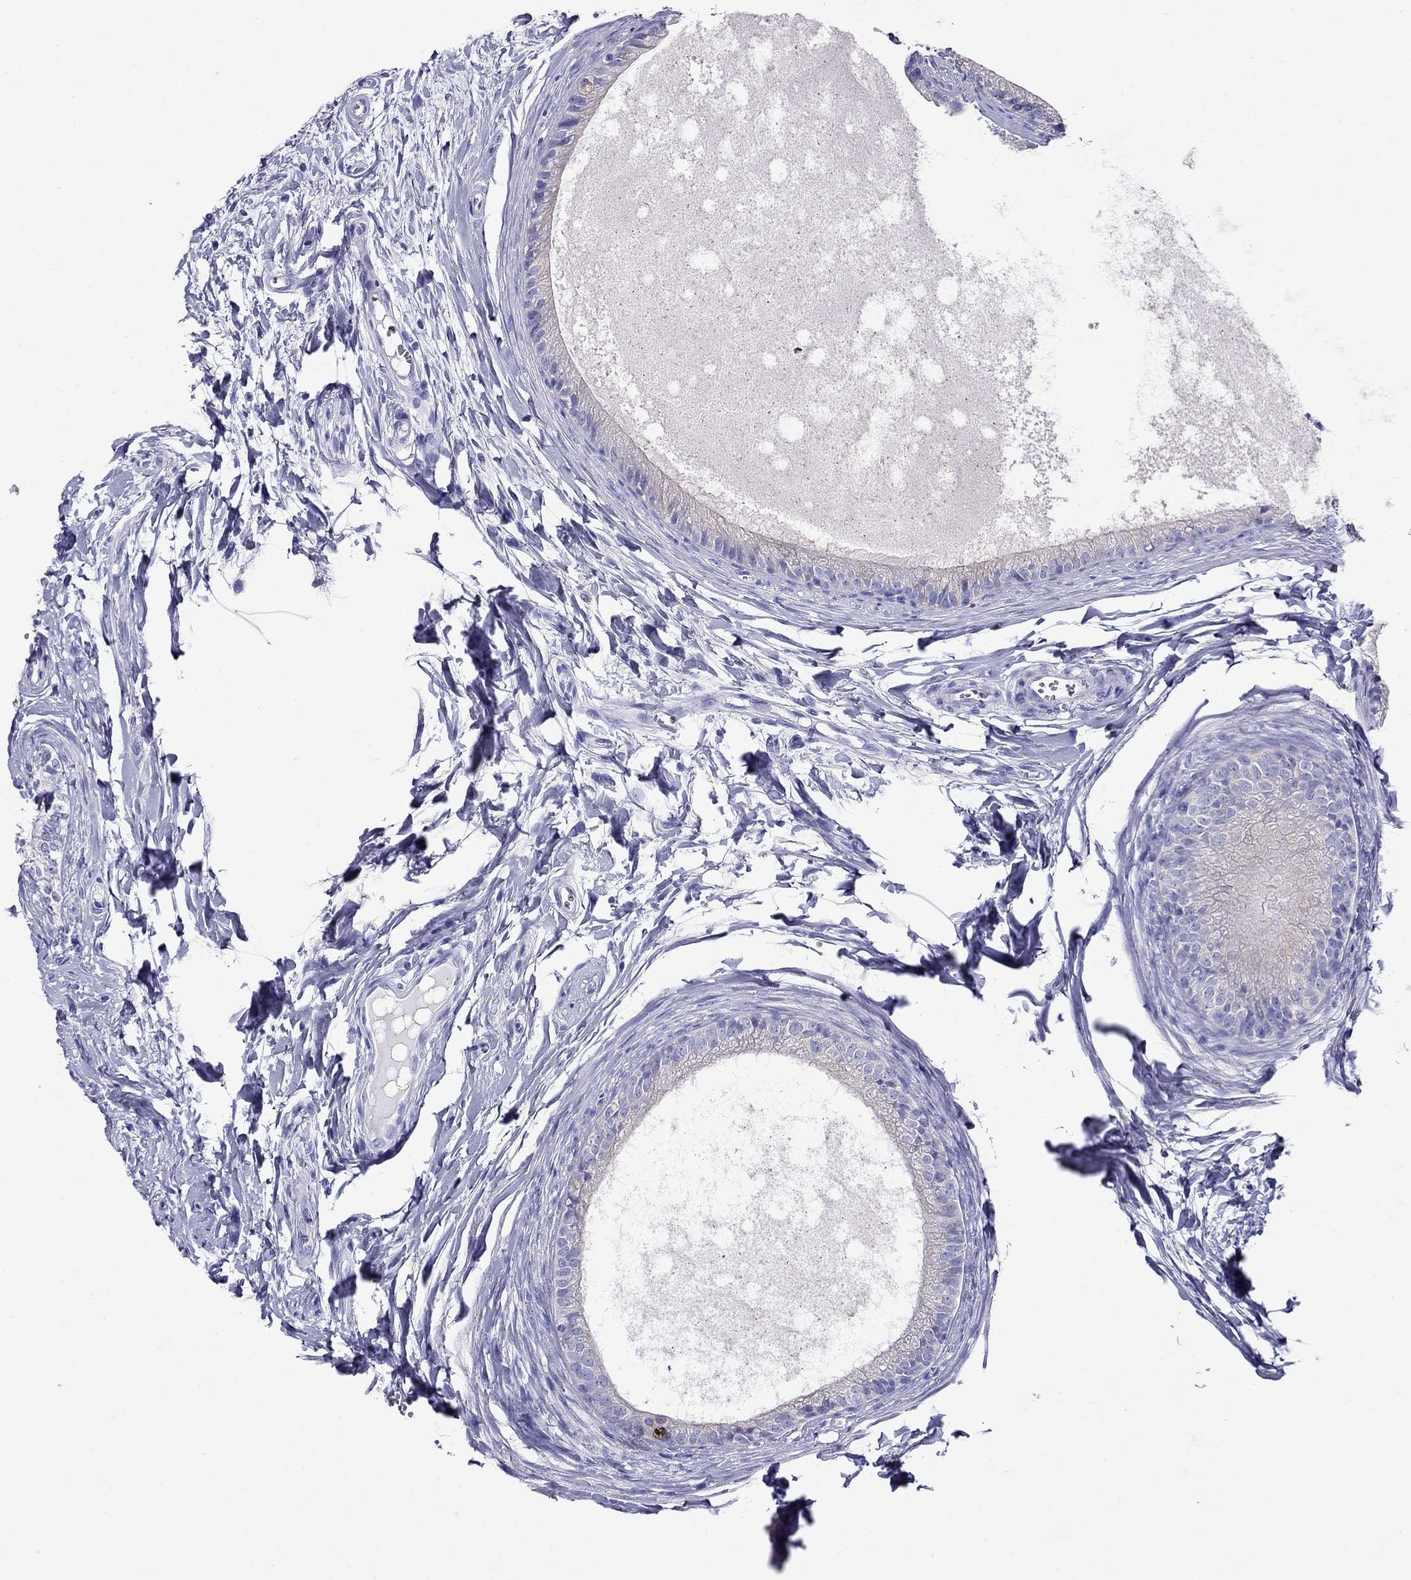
{"staining": {"intensity": "negative", "quantity": "none", "location": "none"}, "tissue": "epididymis", "cell_type": "Glandular cells", "image_type": "normal", "snomed": [{"axis": "morphology", "description": "Normal tissue, NOS"}, {"axis": "topography", "description": "Epididymis"}], "caption": "This photomicrograph is of normal epididymis stained with immunohistochemistry (IHC) to label a protein in brown with the nuclei are counter-stained blue. There is no expression in glandular cells.", "gene": "MC5R", "patient": {"sex": "male", "age": 51}}